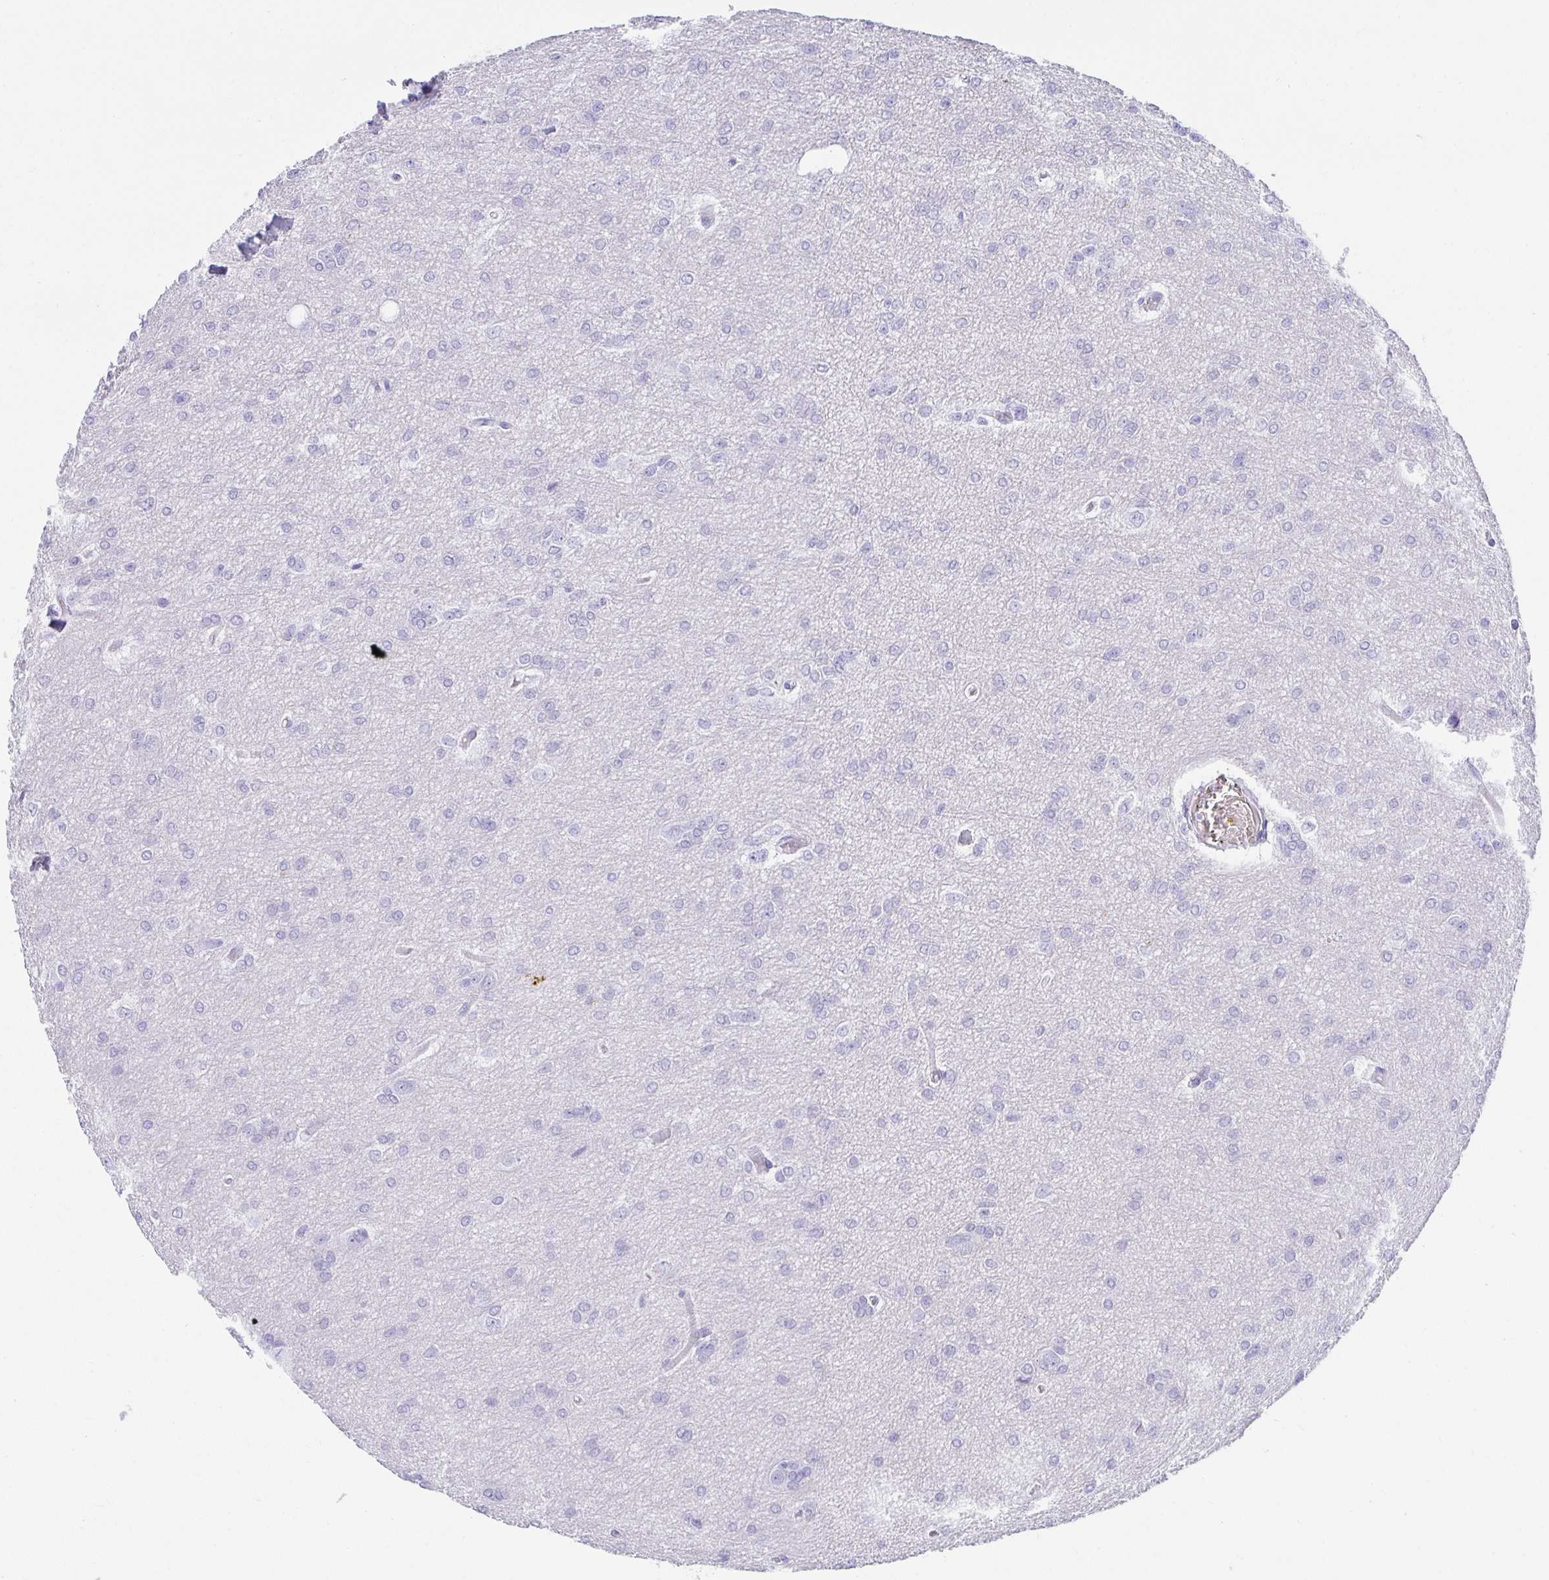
{"staining": {"intensity": "negative", "quantity": "none", "location": "none"}, "tissue": "glioma", "cell_type": "Tumor cells", "image_type": "cancer", "snomed": [{"axis": "morphology", "description": "Glioma, malignant, Low grade"}, {"axis": "topography", "description": "Brain"}], "caption": "Immunohistochemistry micrograph of malignant low-grade glioma stained for a protein (brown), which reveals no positivity in tumor cells.", "gene": "CHAT", "patient": {"sex": "male", "age": 26}}